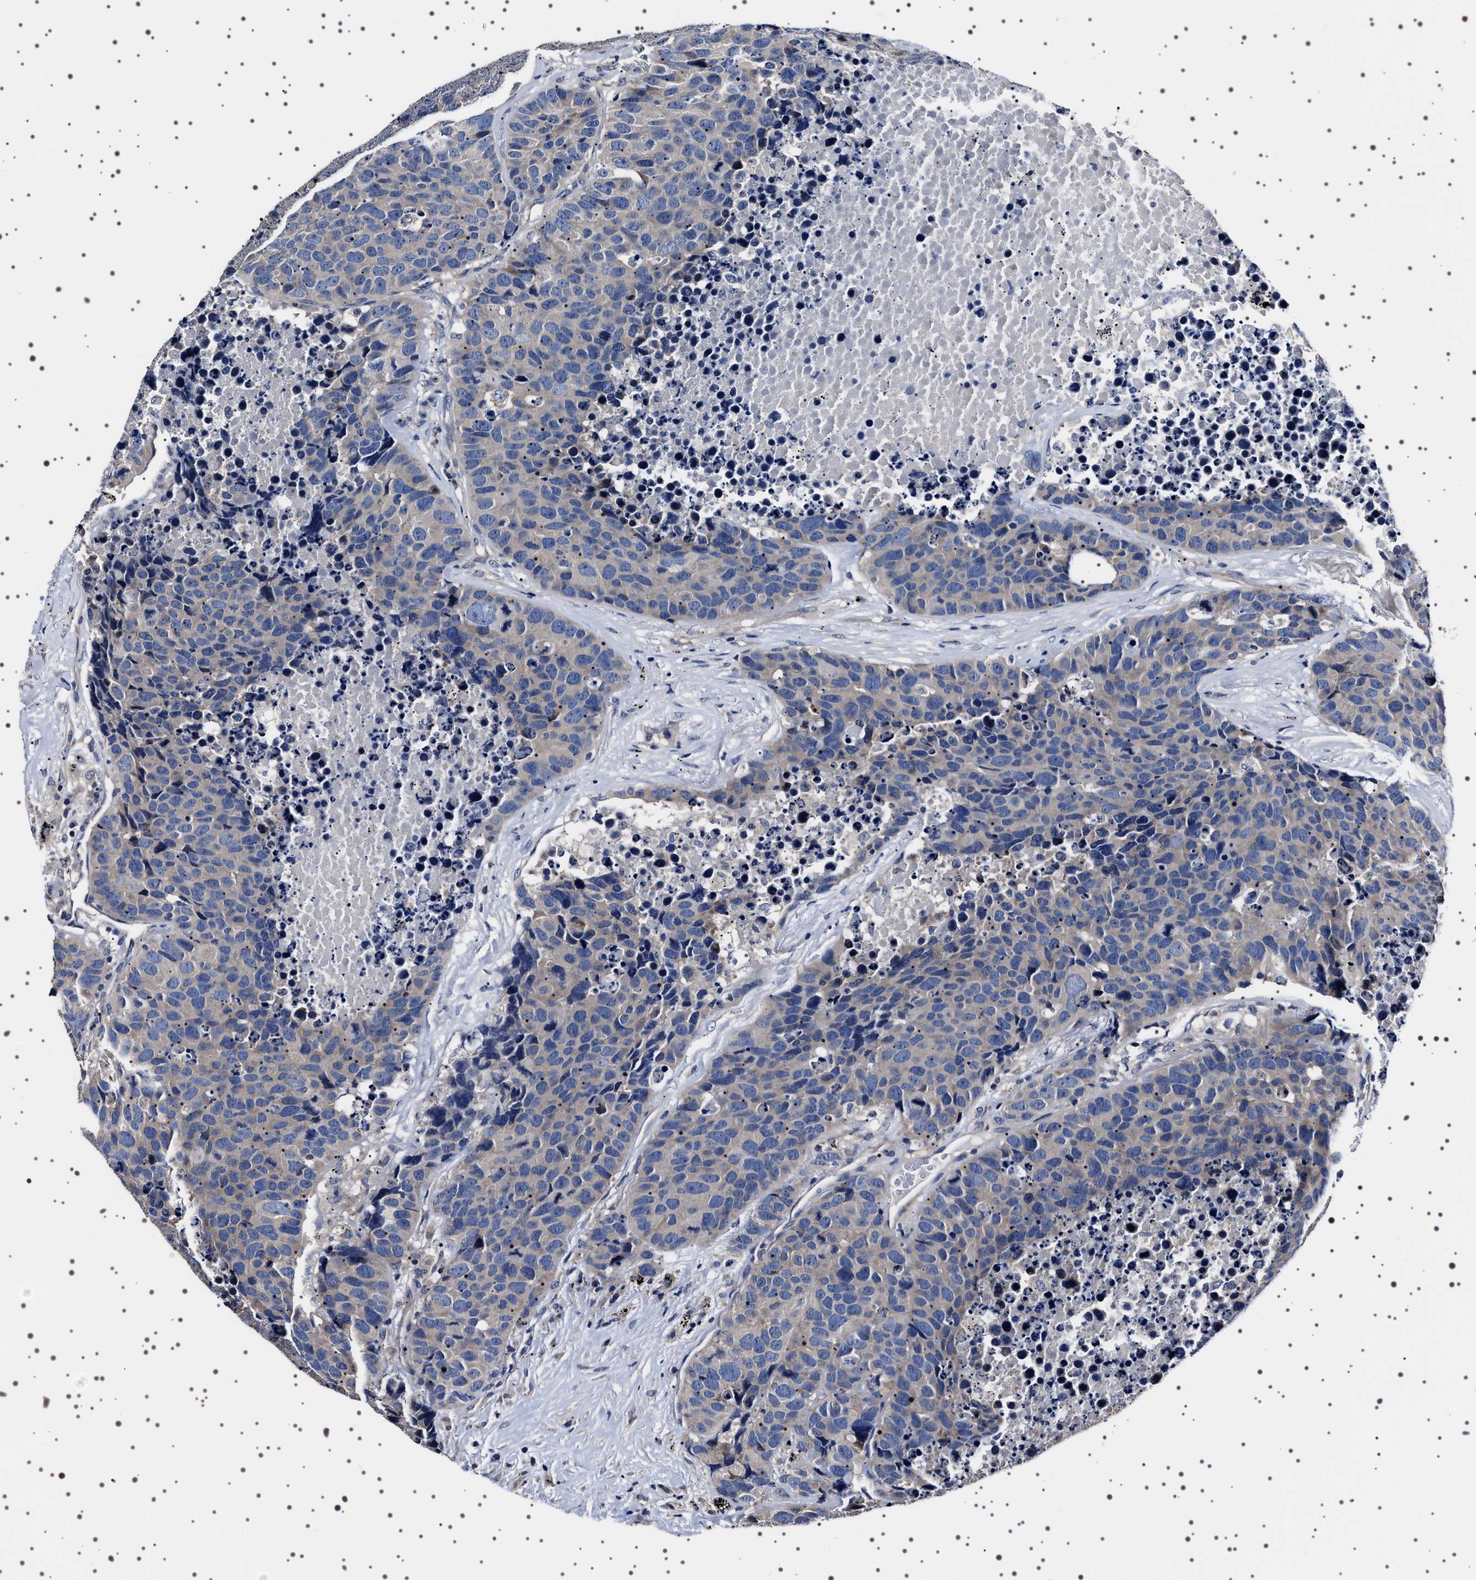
{"staining": {"intensity": "weak", "quantity": "<25%", "location": "cytoplasmic/membranous"}, "tissue": "carcinoid", "cell_type": "Tumor cells", "image_type": "cancer", "snomed": [{"axis": "morphology", "description": "Carcinoid, malignant, NOS"}, {"axis": "topography", "description": "Lung"}], "caption": "DAB (3,3'-diaminobenzidine) immunohistochemical staining of malignant carcinoid exhibits no significant staining in tumor cells.", "gene": "TARBP1", "patient": {"sex": "male", "age": 60}}